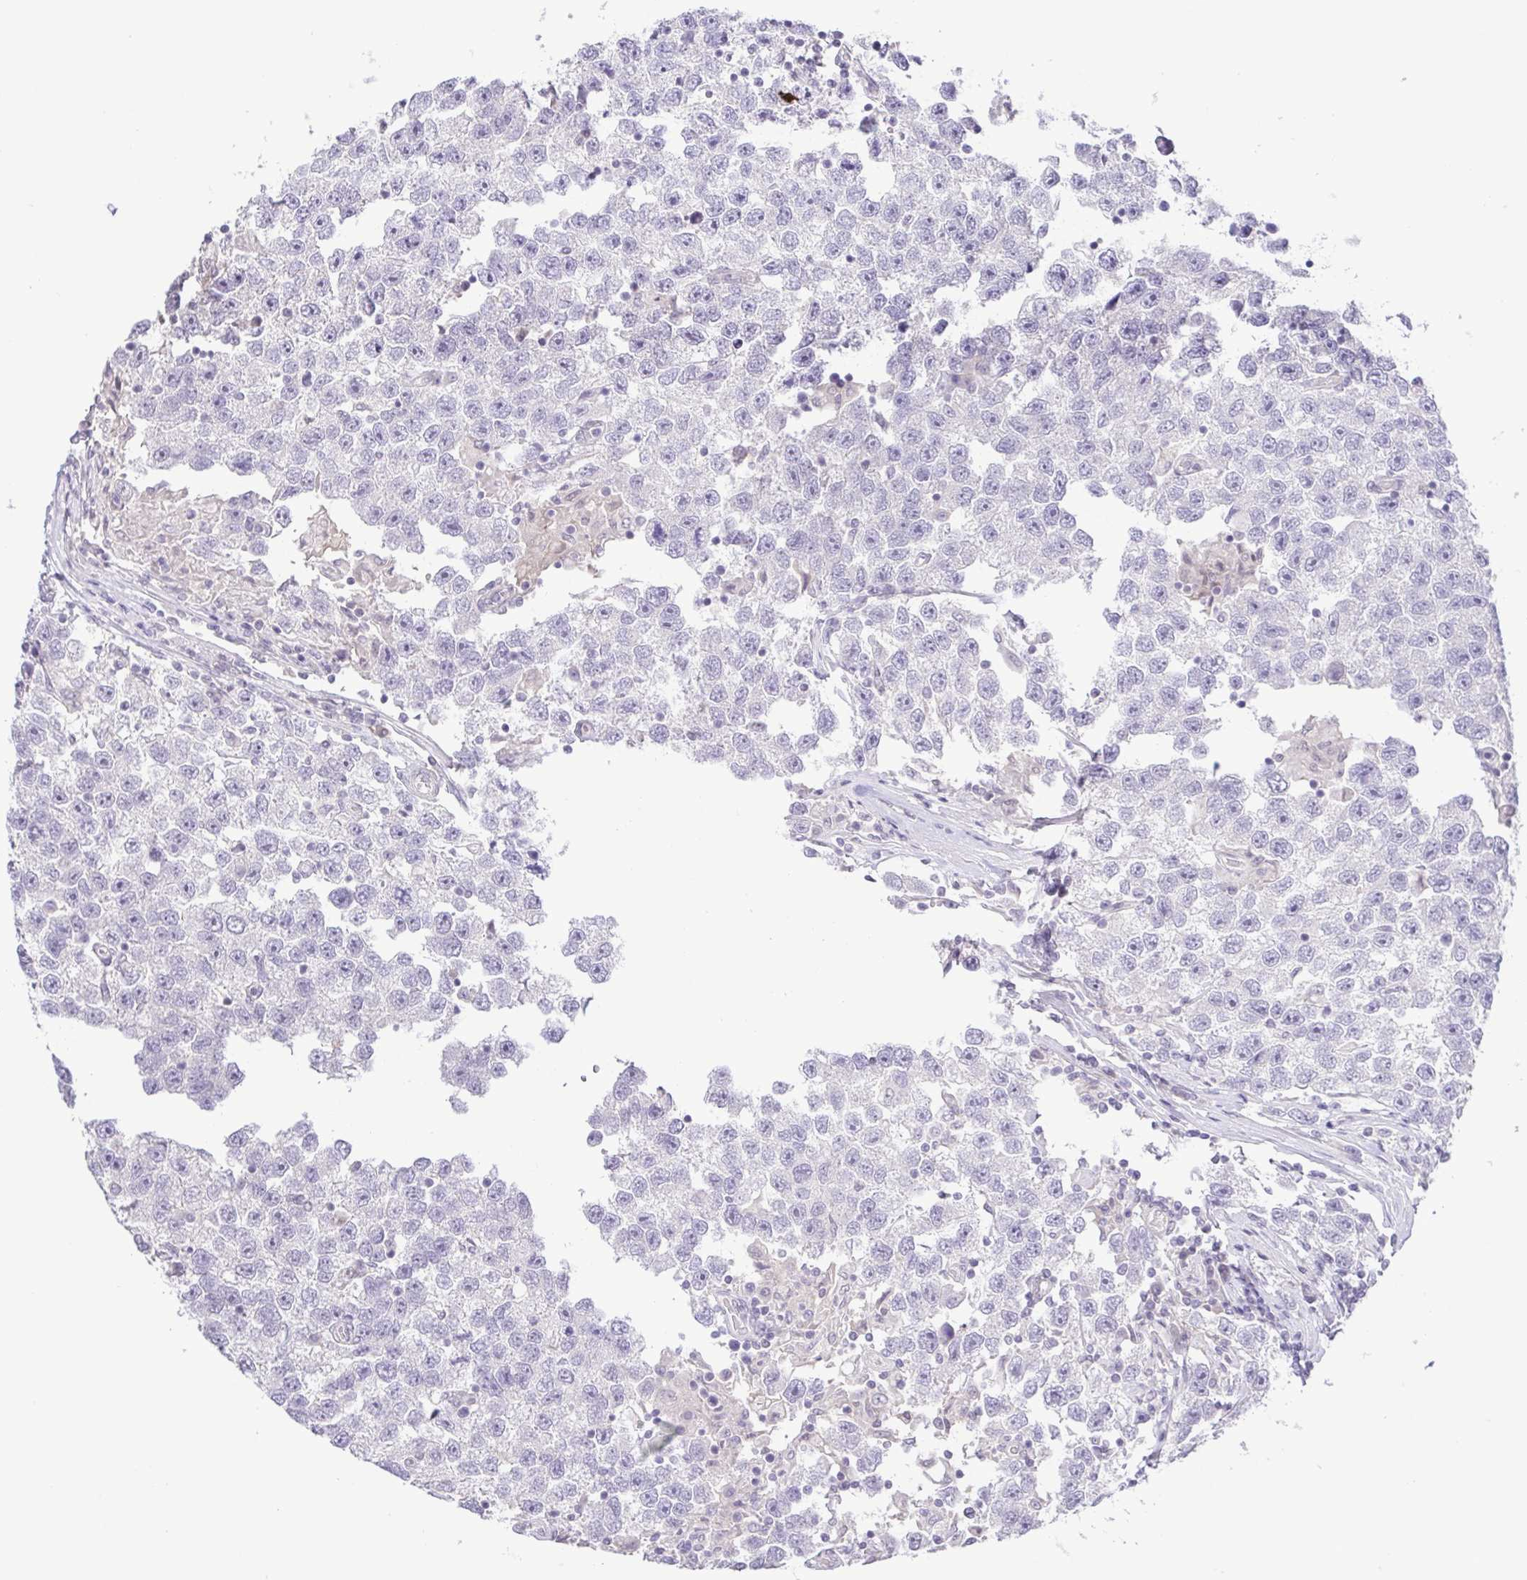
{"staining": {"intensity": "negative", "quantity": "none", "location": "none"}, "tissue": "testis cancer", "cell_type": "Tumor cells", "image_type": "cancer", "snomed": [{"axis": "morphology", "description": "Seminoma, NOS"}, {"axis": "topography", "description": "Testis"}], "caption": "Tumor cells show no significant staining in testis cancer (seminoma).", "gene": "IL1RN", "patient": {"sex": "male", "age": 26}}